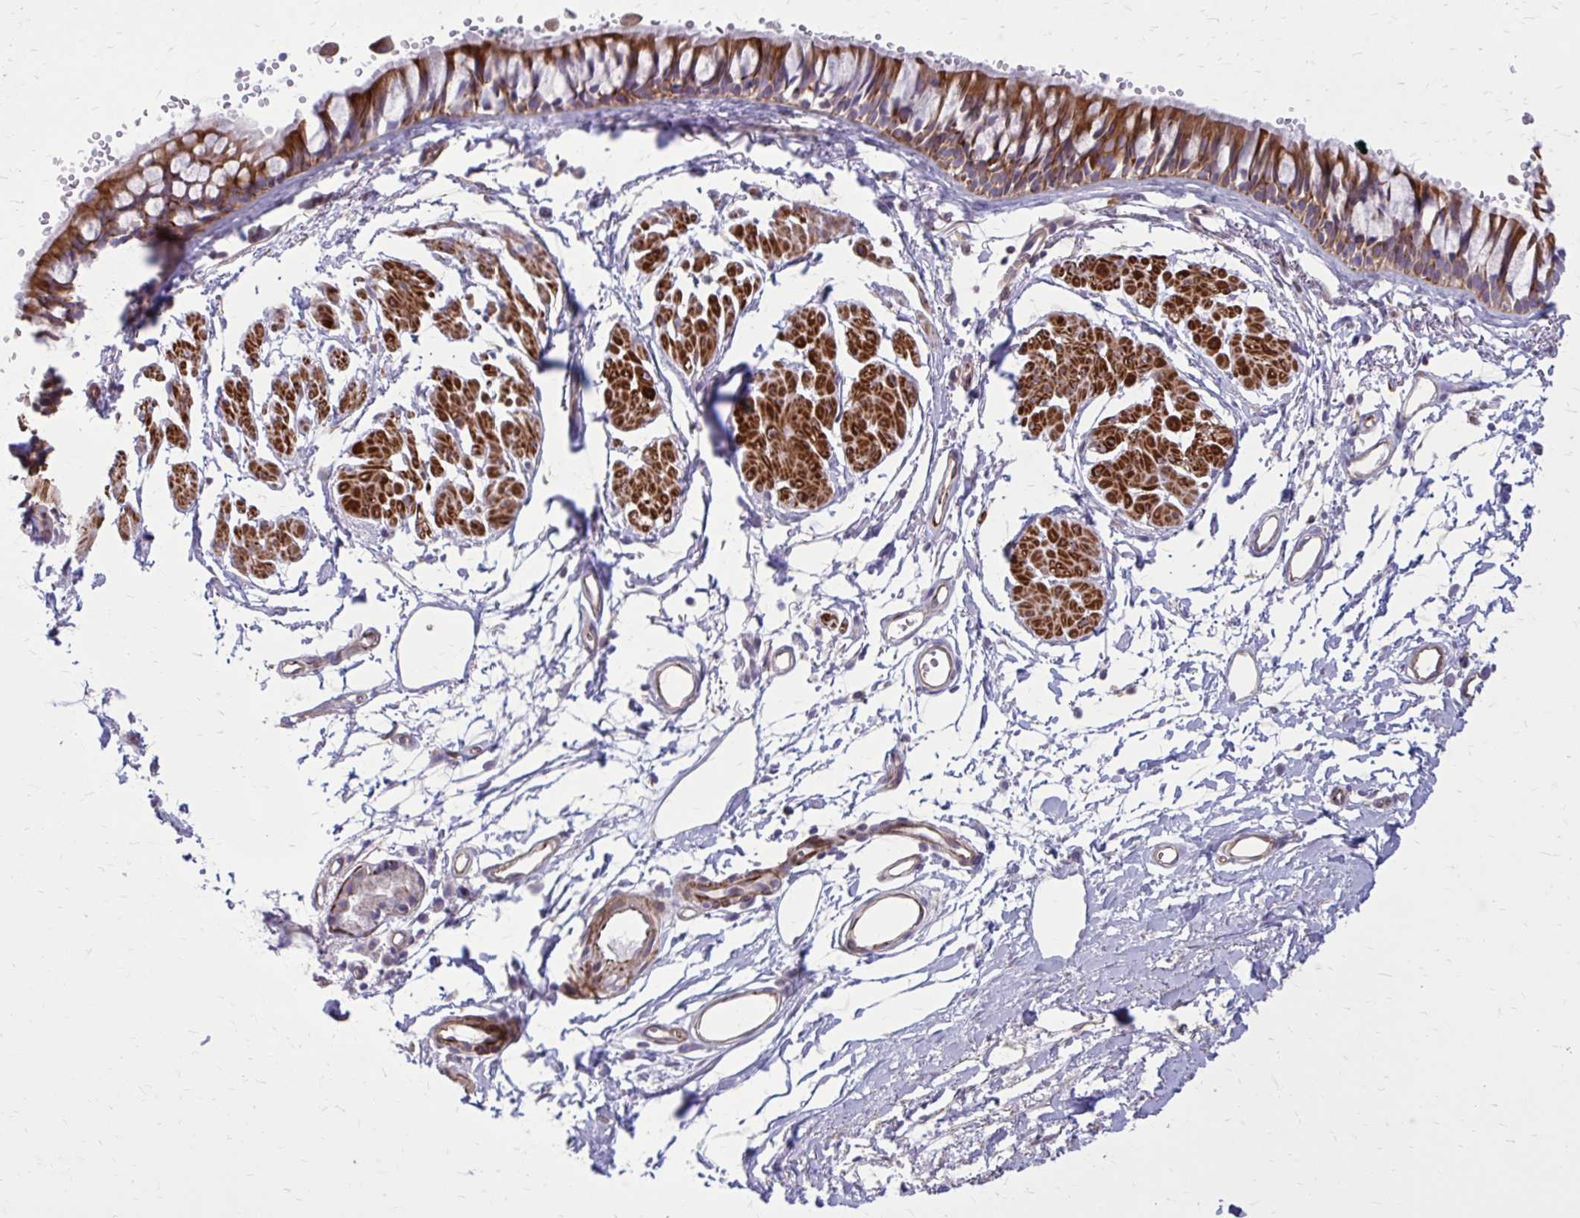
{"staining": {"intensity": "moderate", "quantity": ">75%", "location": "cytoplasmic/membranous"}, "tissue": "bronchus", "cell_type": "Respiratory epithelial cells", "image_type": "normal", "snomed": [{"axis": "morphology", "description": "Normal tissue, NOS"}, {"axis": "topography", "description": "Cartilage tissue"}, {"axis": "topography", "description": "Bronchus"}, {"axis": "topography", "description": "Peripheral nerve tissue"}], "caption": "Immunohistochemistry (IHC) photomicrograph of benign bronchus: bronchus stained using immunohistochemistry demonstrates medium levels of moderate protein expression localized specifically in the cytoplasmic/membranous of respiratory epithelial cells, appearing as a cytoplasmic/membranous brown color.", "gene": "FAP", "patient": {"sex": "female", "age": 59}}